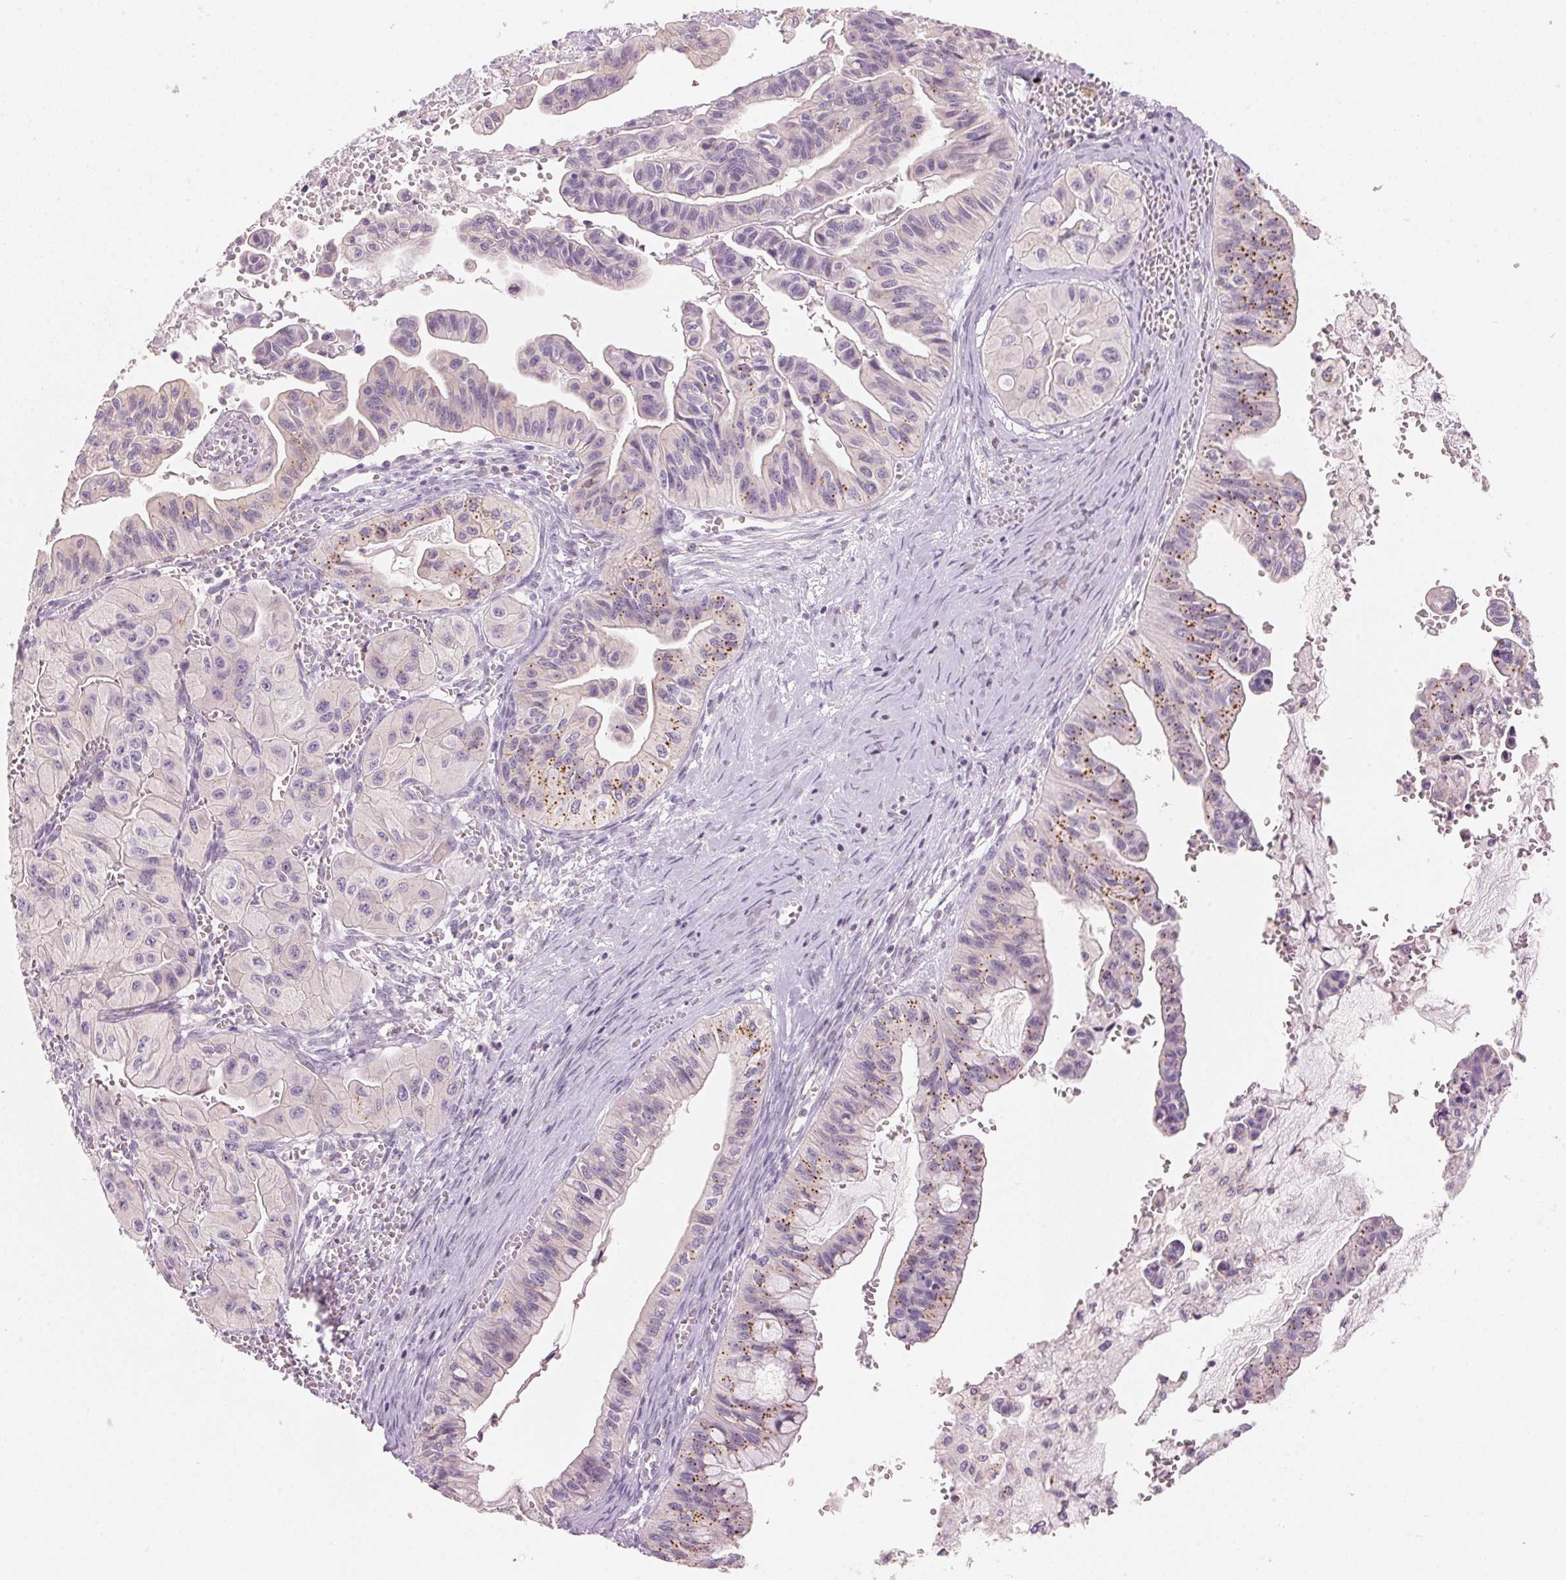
{"staining": {"intensity": "moderate", "quantity": "25%-75%", "location": "cytoplasmic/membranous"}, "tissue": "ovarian cancer", "cell_type": "Tumor cells", "image_type": "cancer", "snomed": [{"axis": "morphology", "description": "Cystadenocarcinoma, mucinous, NOS"}, {"axis": "topography", "description": "Ovary"}], "caption": "Mucinous cystadenocarcinoma (ovarian) stained for a protein (brown) displays moderate cytoplasmic/membranous positive staining in about 25%-75% of tumor cells.", "gene": "HOXB13", "patient": {"sex": "female", "age": 72}}